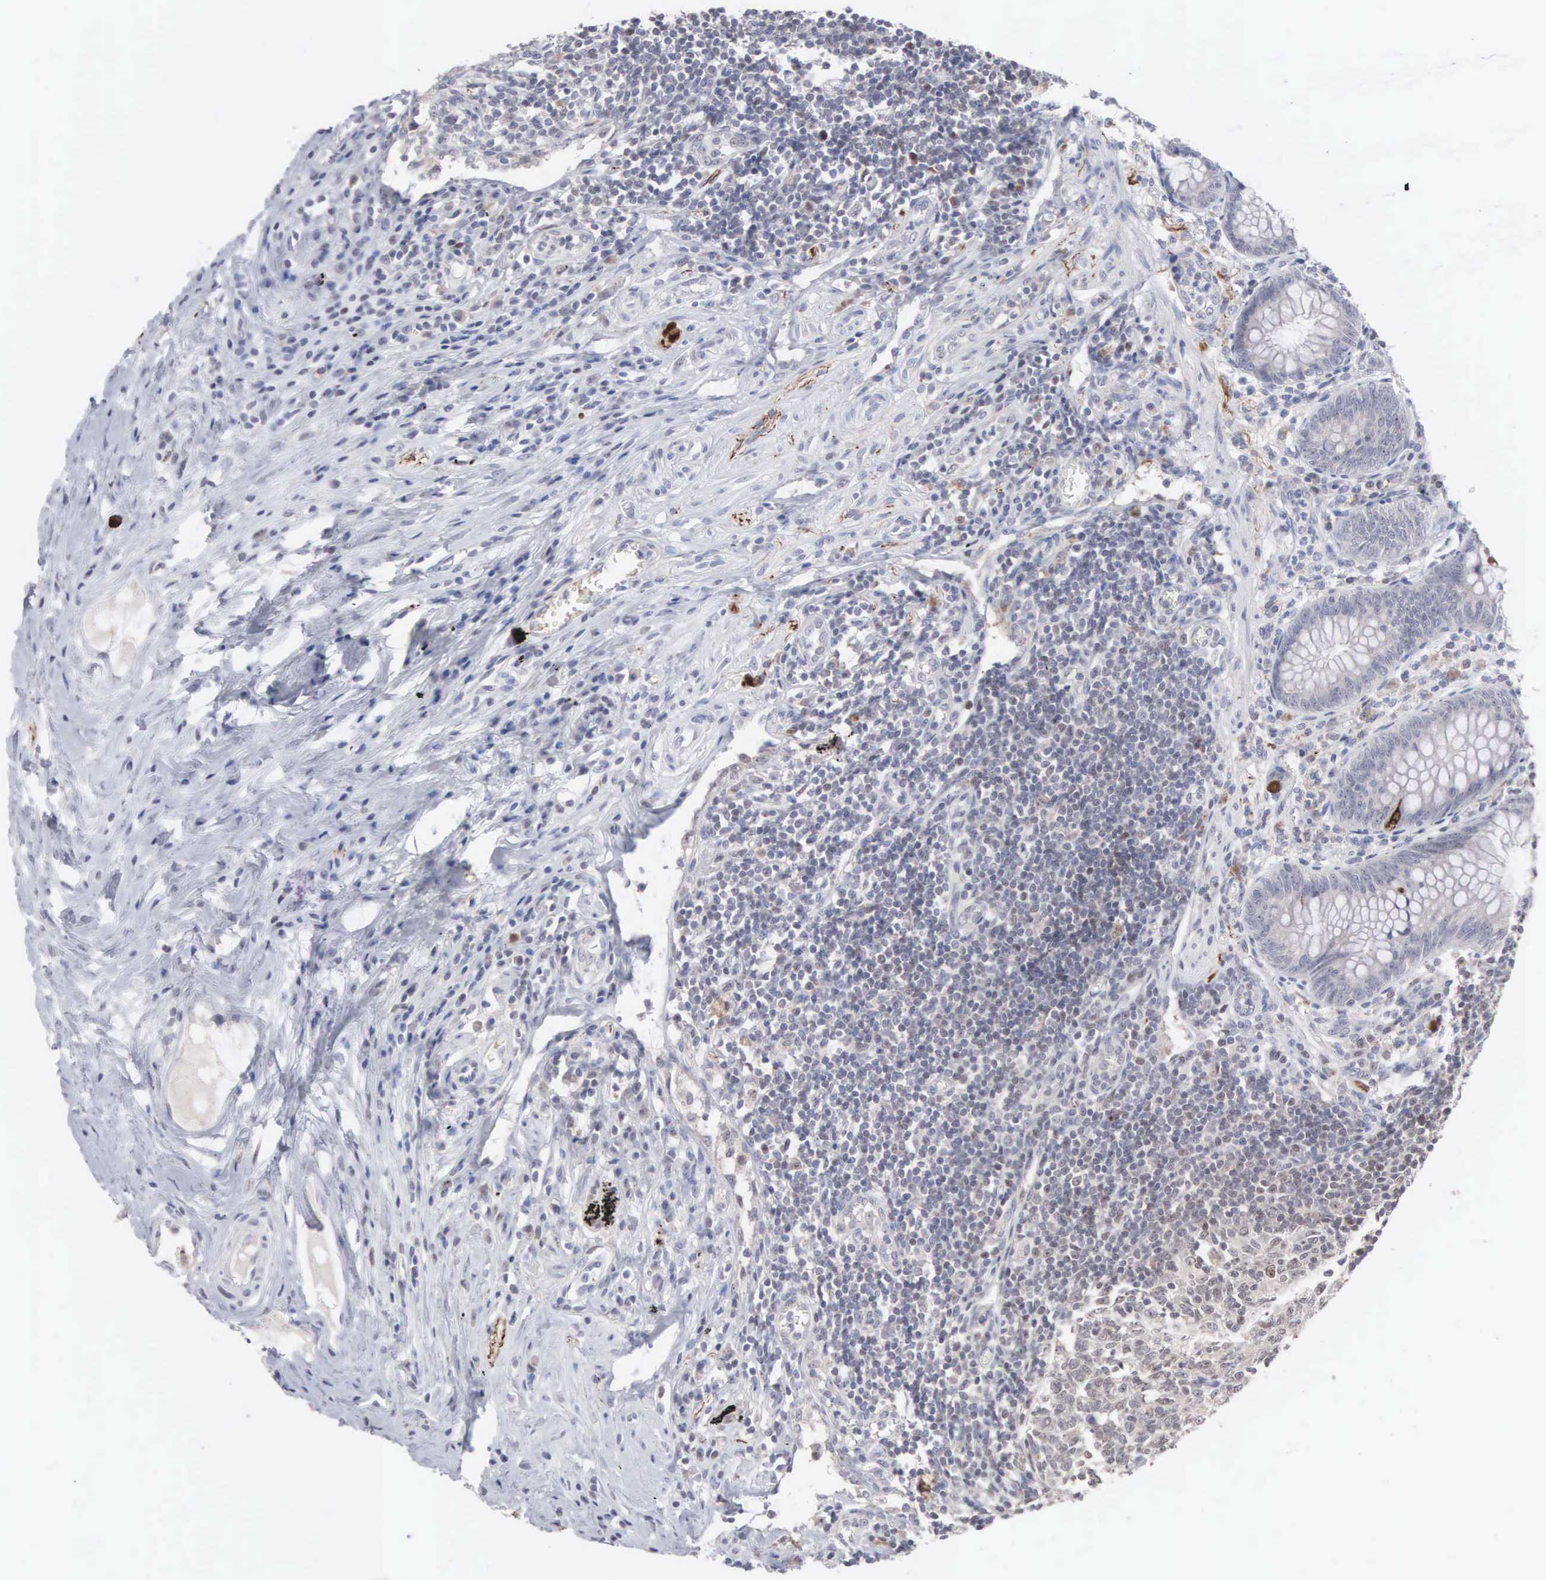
{"staining": {"intensity": "moderate", "quantity": "<25%", "location": "cytoplasmic/membranous,nuclear"}, "tissue": "appendix", "cell_type": "Glandular cells", "image_type": "normal", "snomed": [{"axis": "morphology", "description": "Normal tissue, NOS"}, {"axis": "topography", "description": "Appendix"}], "caption": "Immunohistochemistry (IHC) of normal human appendix displays low levels of moderate cytoplasmic/membranous,nuclear positivity in approximately <25% of glandular cells.", "gene": "ACOT4", "patient": {"sex": "female", "age": 34}}